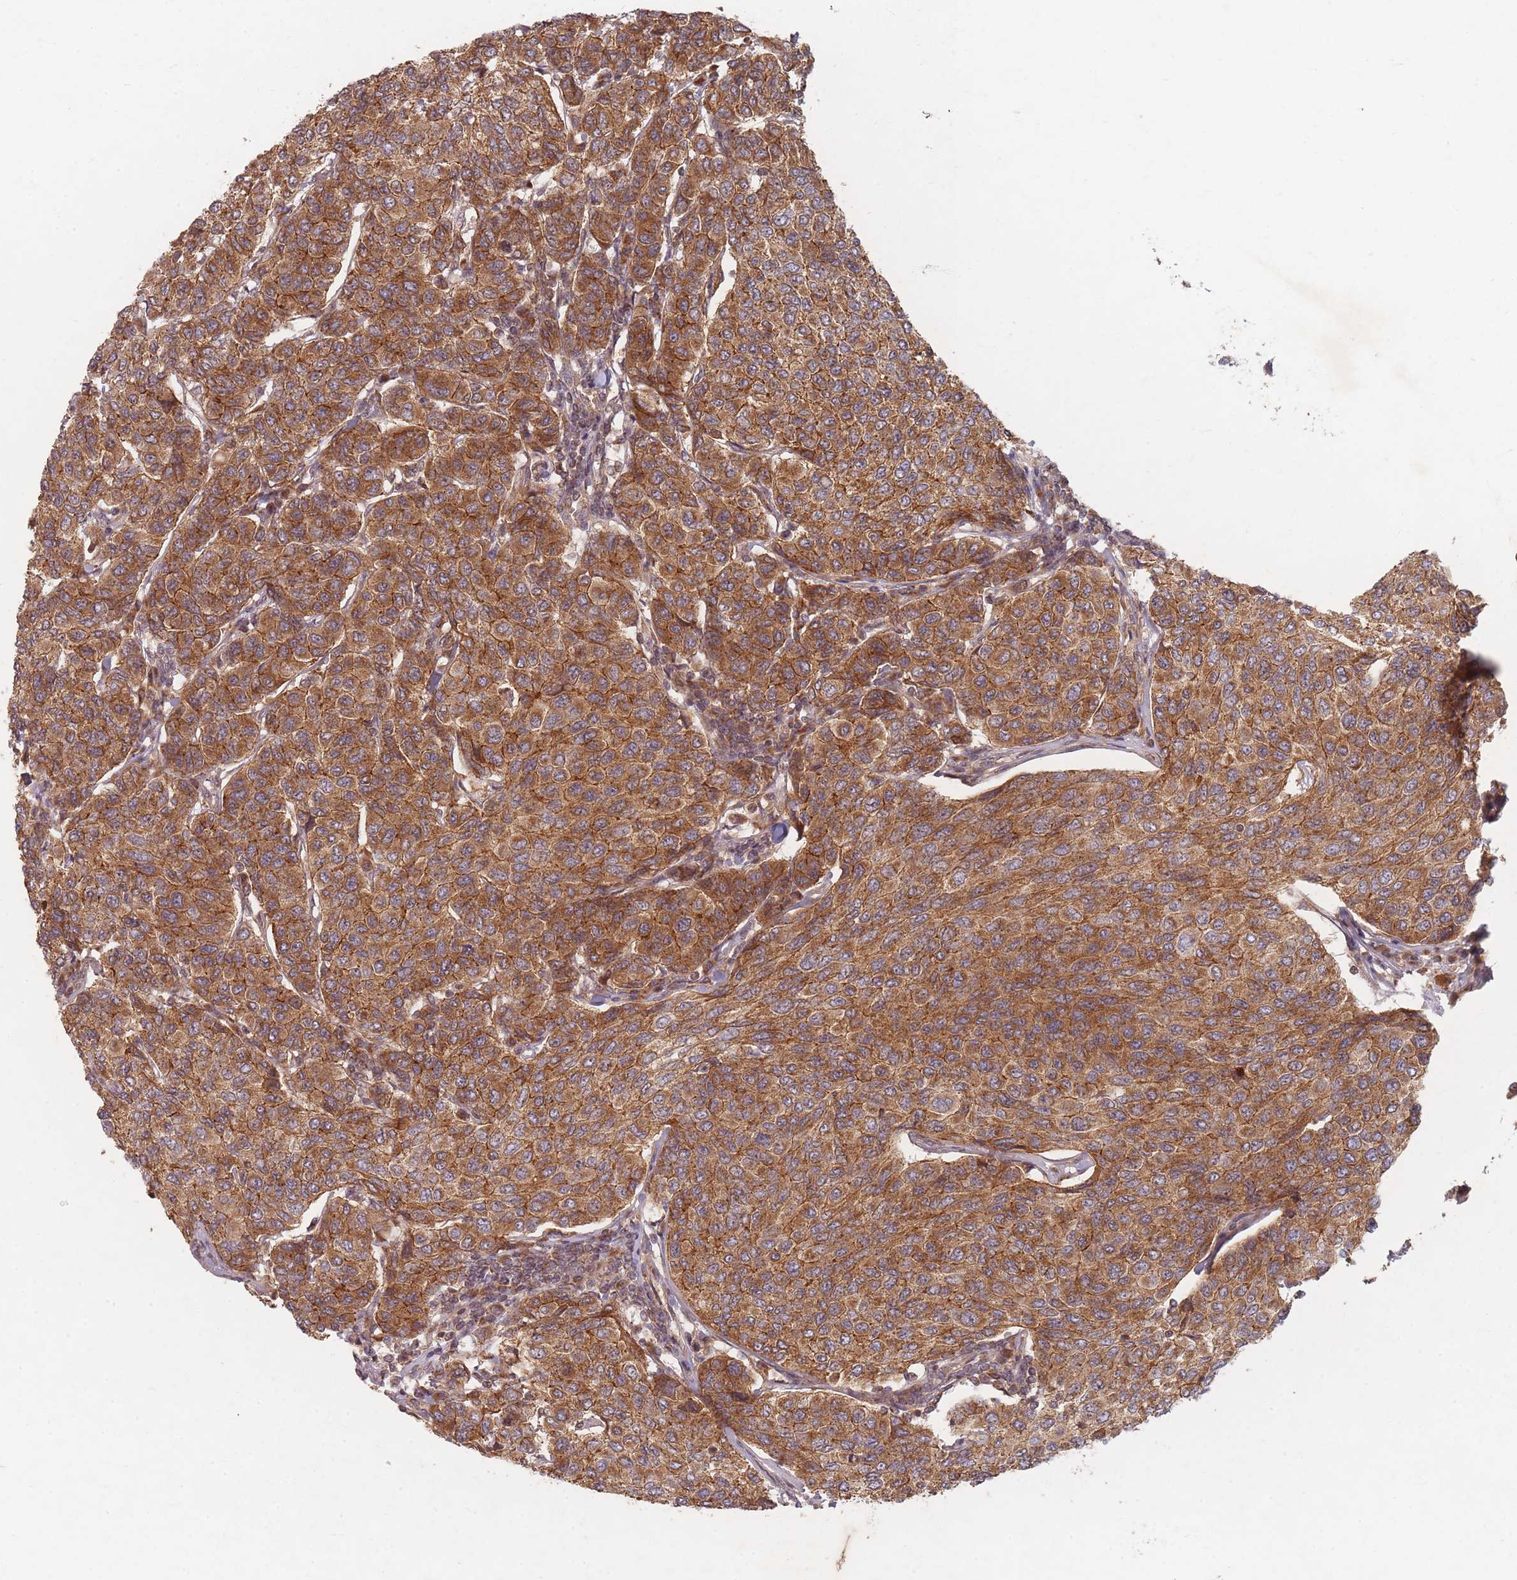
{"staining": {"intensity": "moderate", "quantity": ">75%", "location": "cytoplasmic/membranous"}, "tissue": "breast cancer", "cell_type": "Tumor cells", "image_type": "cancer", "snomed": [{"axis": "morphology", "description": "Duct carcinoma"}, {"axis": "topography", "description": "Breast"}], "caption": "About >75% of tumor cells in human breast cancer (infiltrating ductal carcinoma) display moderate cytoplasmic/membranous protein staining as visualized by brown immunohistochemical staining.", "gene": "RADX", "patient": {"sex": "female", "age": 55}}